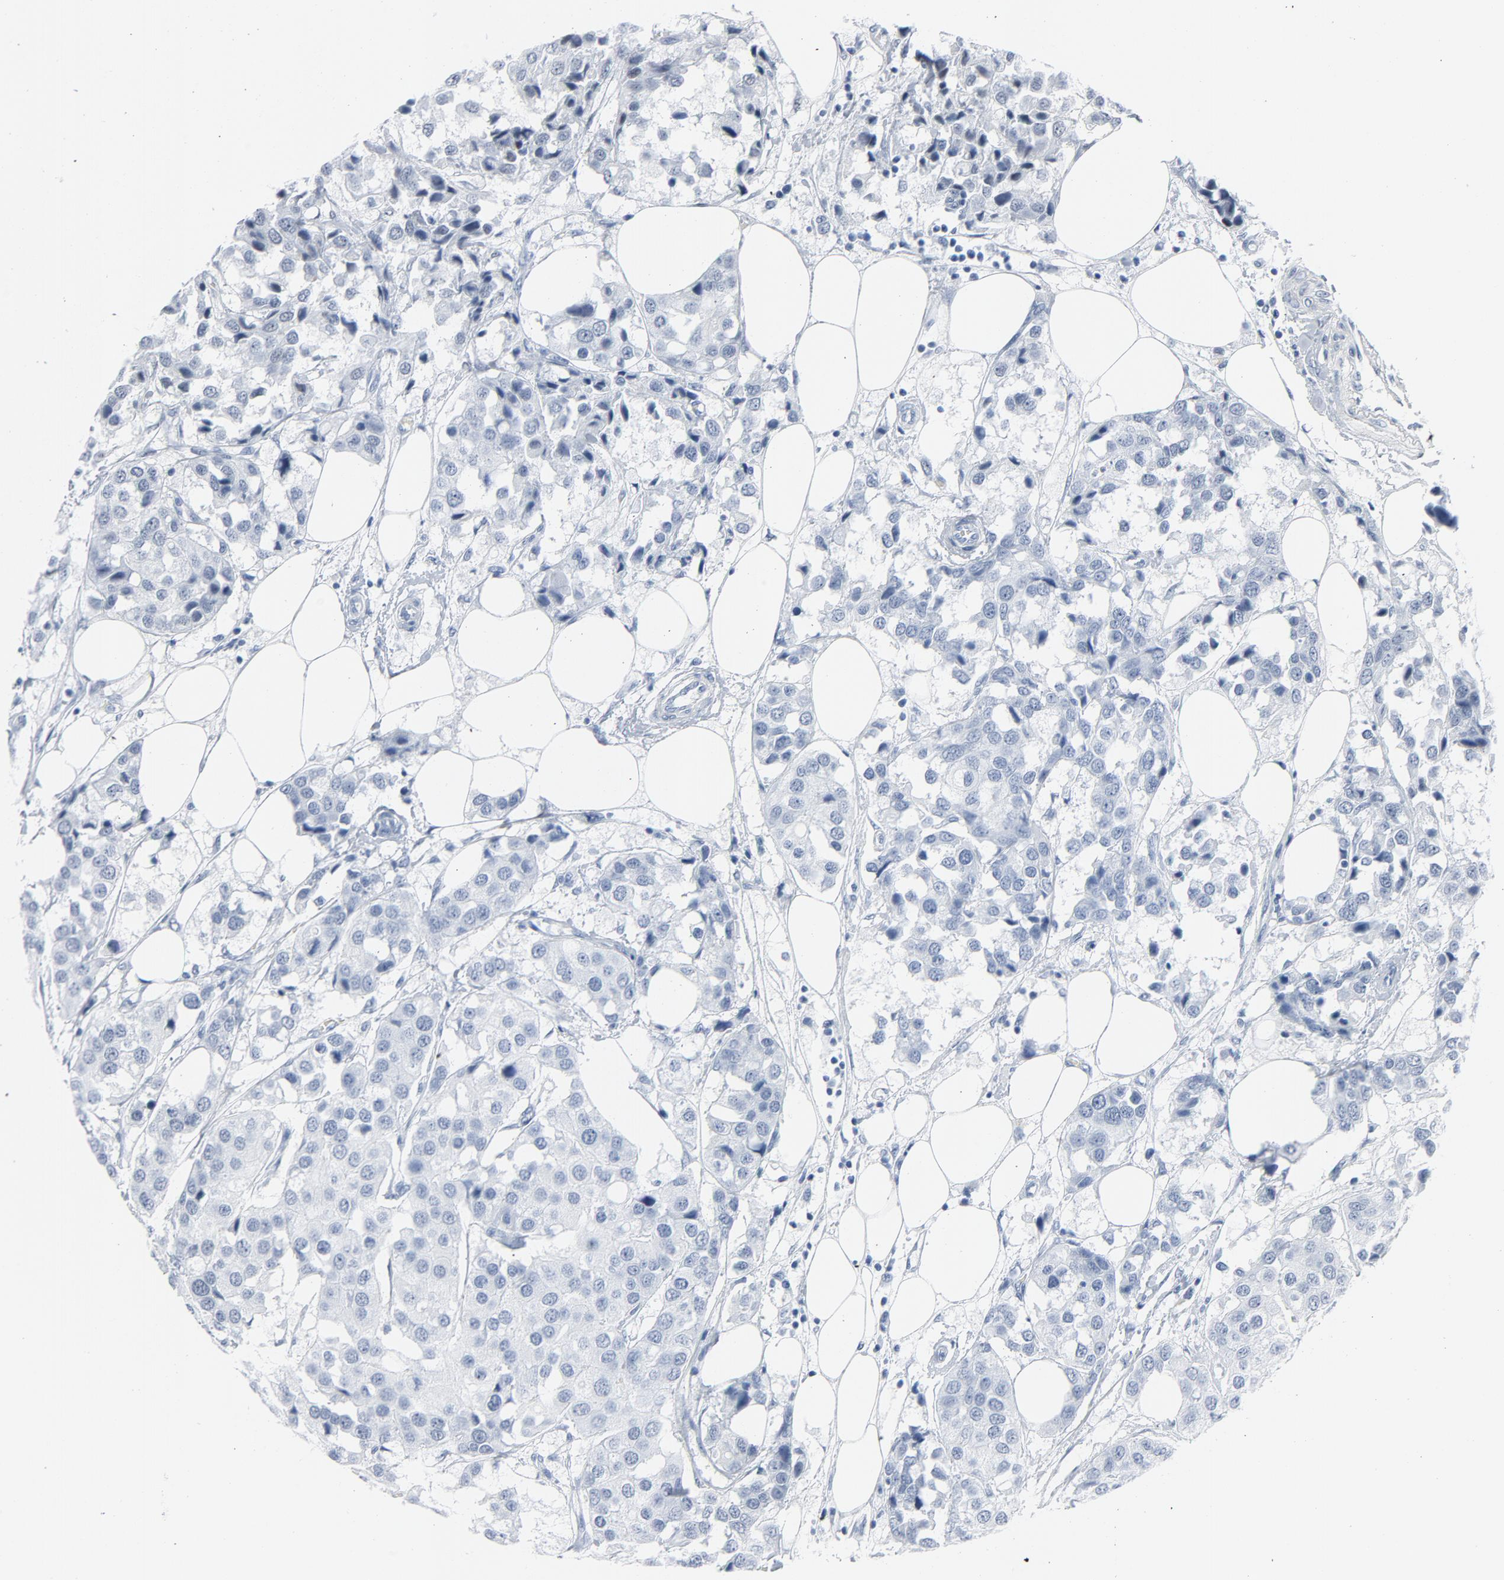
{"staining": {"intensity": "negative", "quantity": "none", "location": "none"}, "tissue": "breast cancer", "cell_type": "Tumor cells", "image_type": "cancer", "snomed": [{"axis": "morphology", "description": "Duct carcinoma"}, {"axis": "topography", "description": "Breast"}], "caption": "Immunohistochemical staining of breast invasive ductal carcinoma displays no significant staining in tumor cells.", "gene": "FOXP1", "patient": {"sex": "female", "age": 80}}